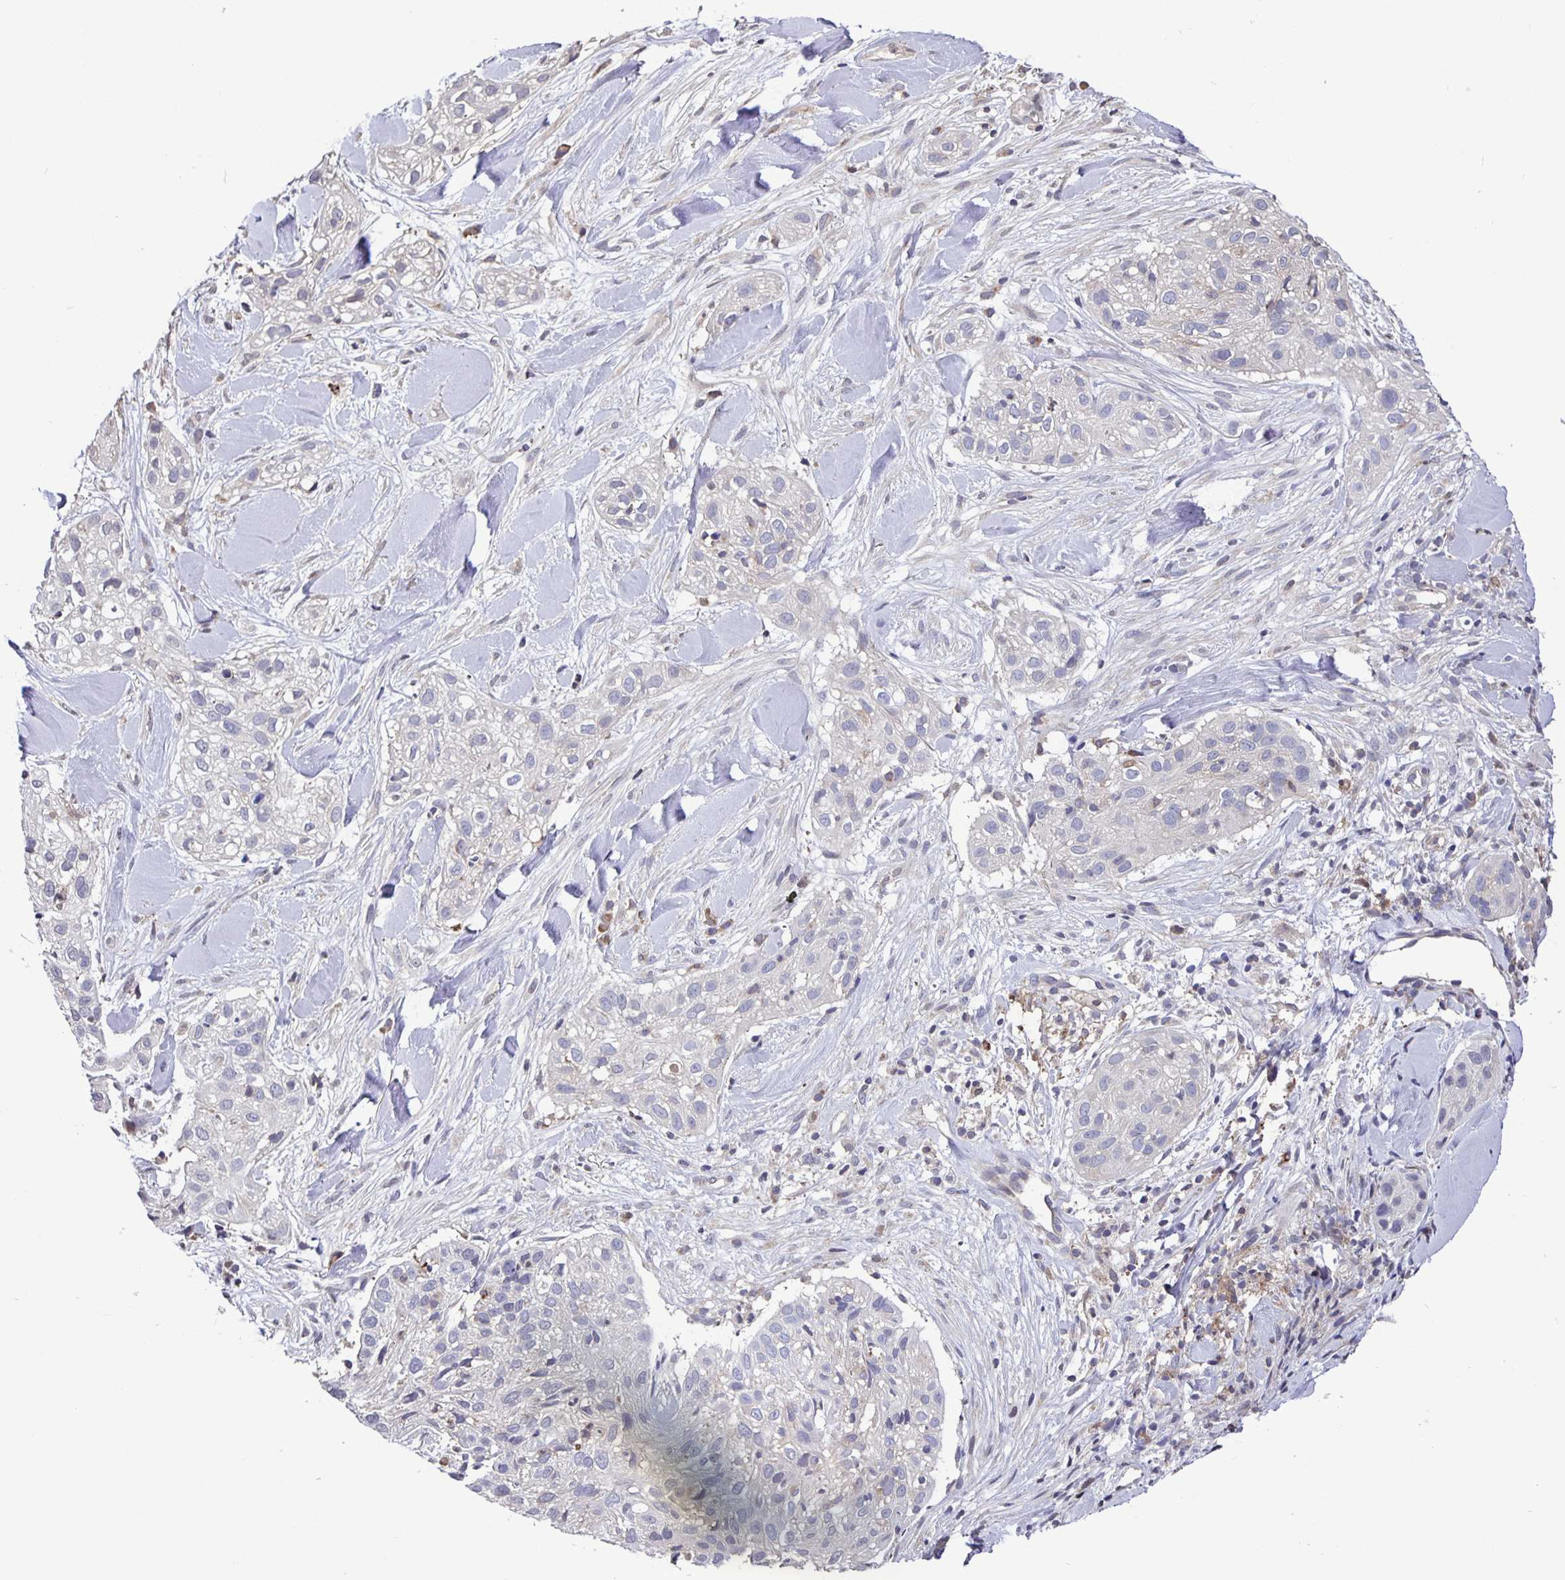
{"staining": {"intensity": "negative", "quantity": "none", "location": "none"}, "tissue": "skin cancer", "cell_type": "Tumor cells", "image_type": "cancer", "snomed": [{"axis": "morphology", "description": "Squamous cell carcinoma, NOS"}, {"axis": "topography", "description": "Skin"}], "caption": "The micrograph demonstrates no significant expression in tumor cells of skin squamous cell carcinoma. The staining was performed using DAB to visualize the protein expression in brown, while the nuclei were stained in blue with hematoxylin (Magnification: 20x).", "gene": "FEM1C", "patient": {"sex": "male", "age": 82}}